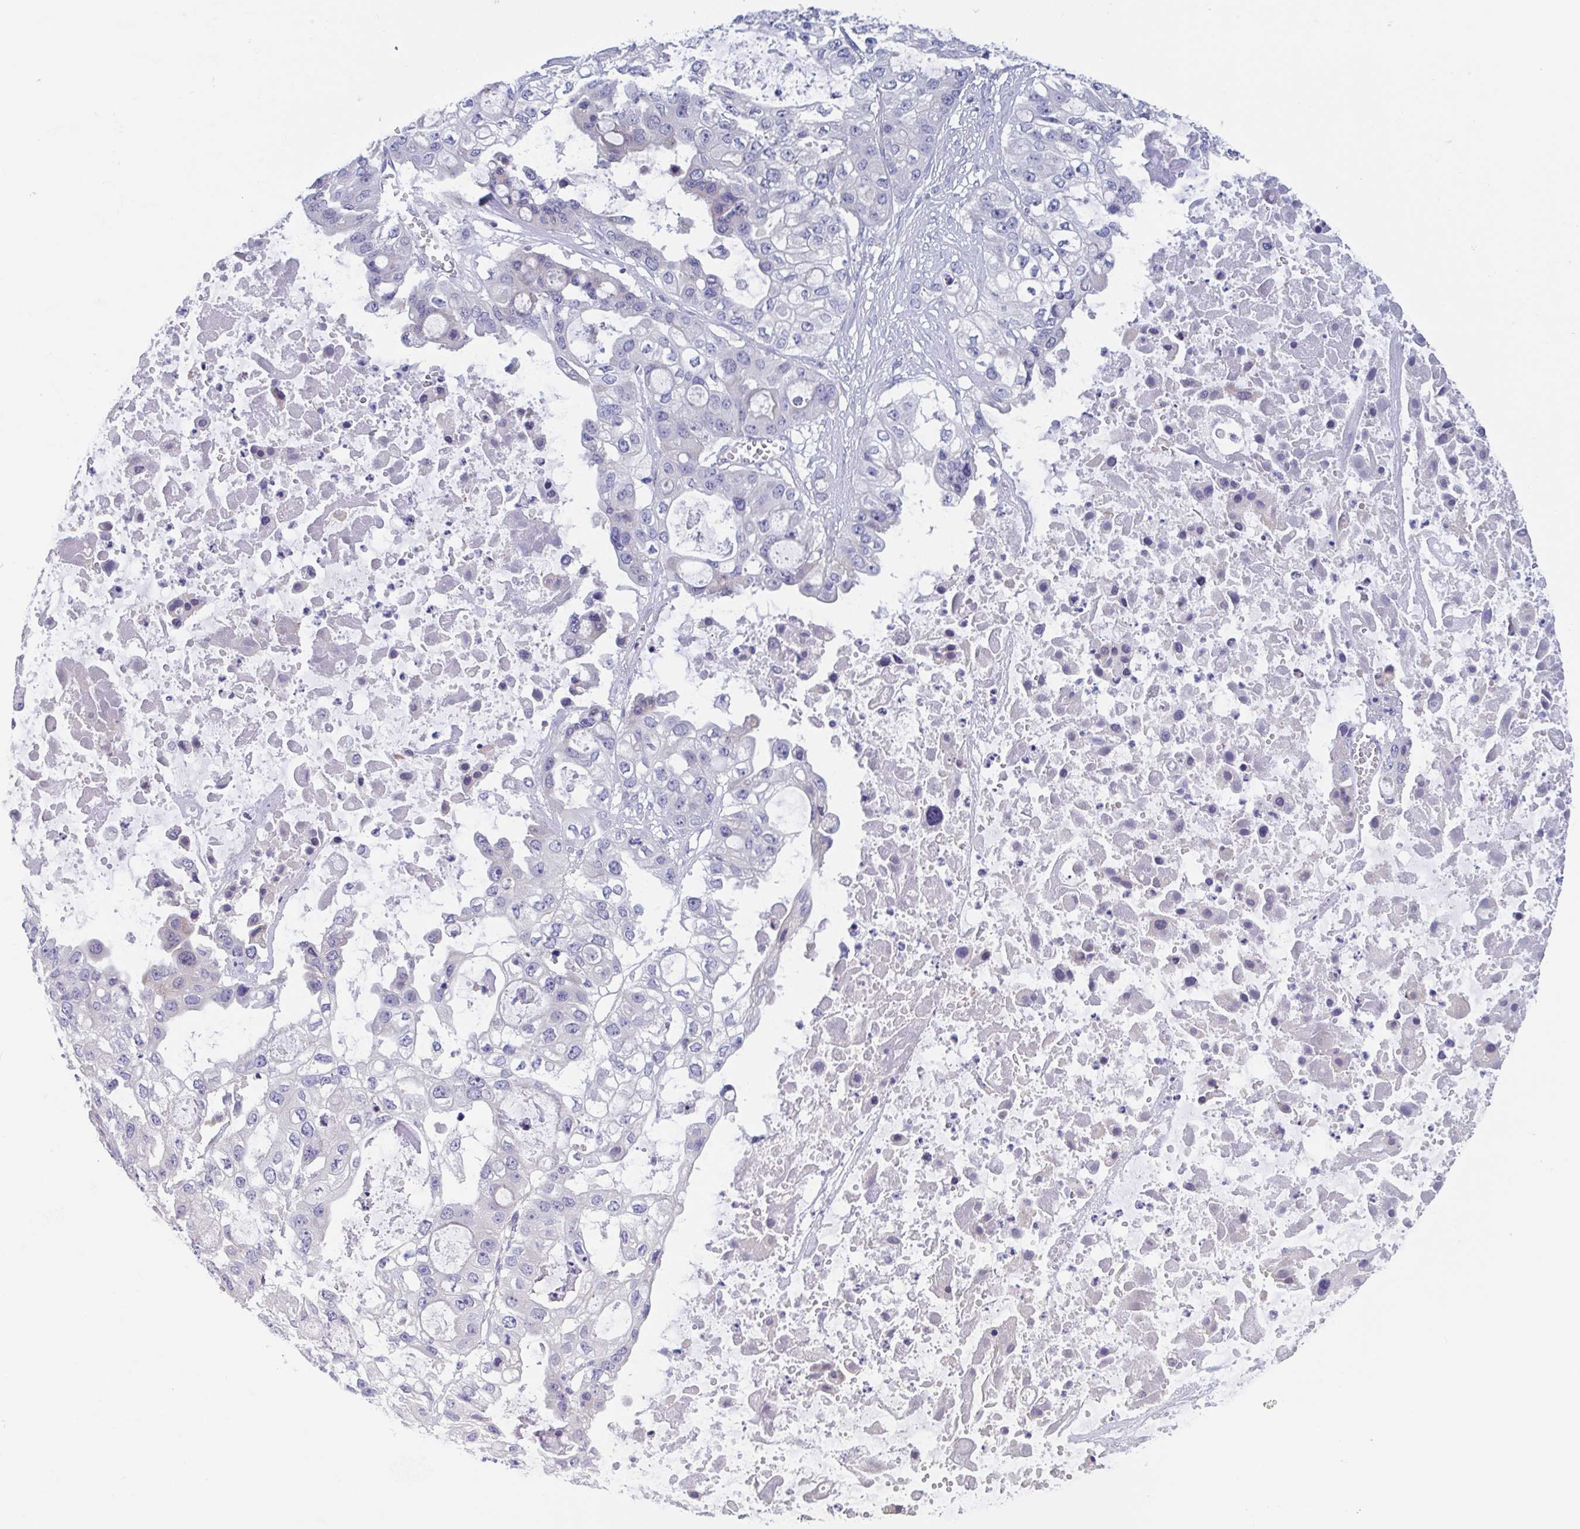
{"staining": {"intensity": "negative", "quantity": "none", "location": "none"}, "tissue": "ovarian cancer", "cell_type": "Tumor cells", "image_type": "cancer", "snomed": [{"axis": "morphology", "description": "Cystadenocarcinoma, serous, NOS"}, {"axis": "topography", "description": "Ovary"}], "caption": "The histopathology image reveals no staining of tumor cells in ovarian cancer (serous cystadenocarcinoma).", "gene": "TEX12", "patient": {"sex": "female", "age": 56}}